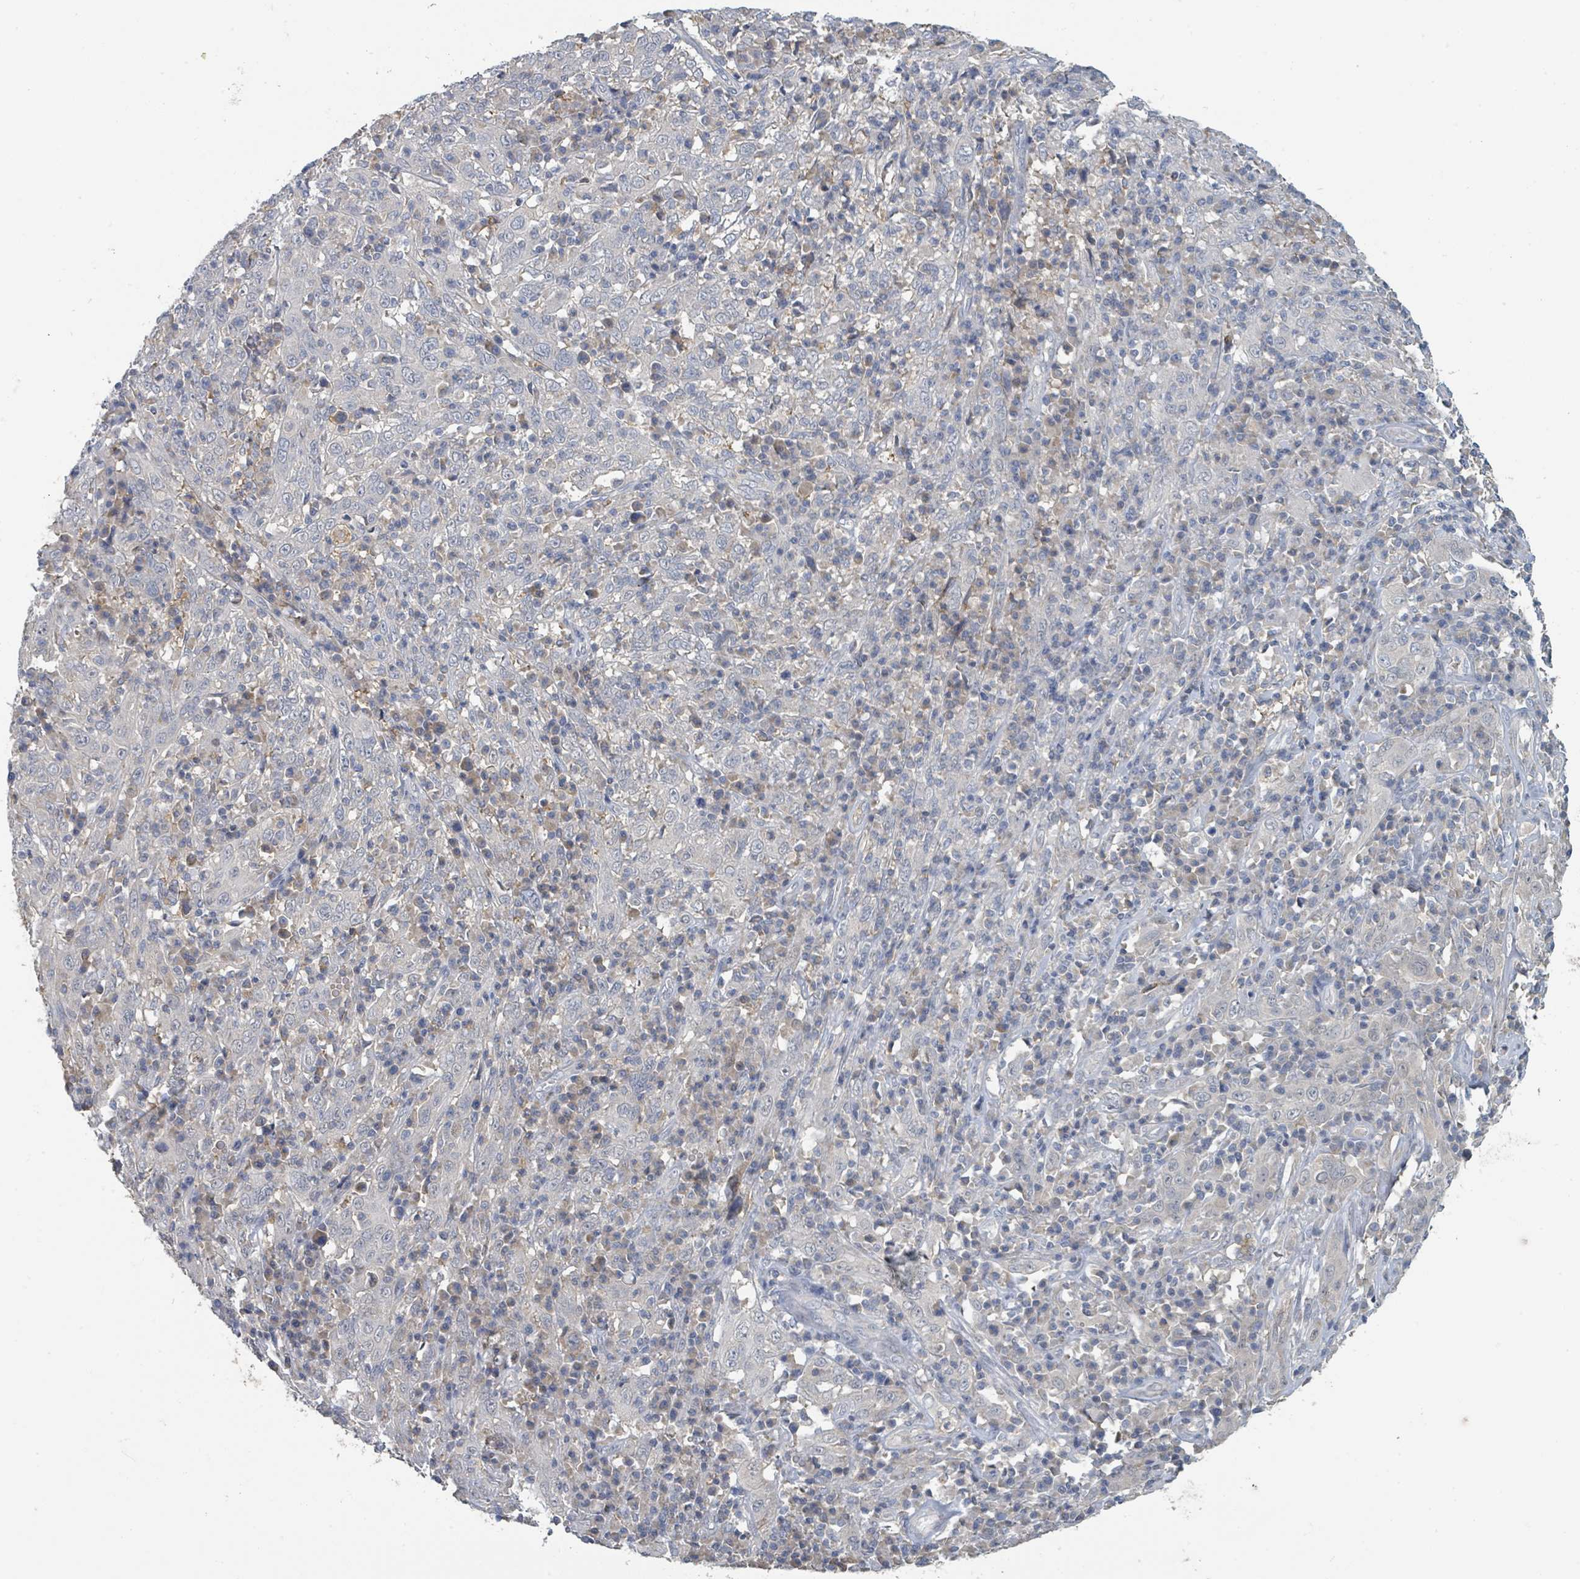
{"staining": {"intensity": "negative", "quantity": "none", "location": "none"}, "tissue": "cervical cancer", "cell_type": "Tumor cells", "image_type": "cancer", "snomed": [{"axis": "morphology", "description": "Squamous cell carcinoma, NOS"}, {"axis": "topography", "description": "Cervix"}], "caption": "This is an IHC image of human squamous cell carcinoma (cervical). There is no positivity in tumor cells.", "gene": "LRRC42", "patient": {"sex": "female", "age": 46}}